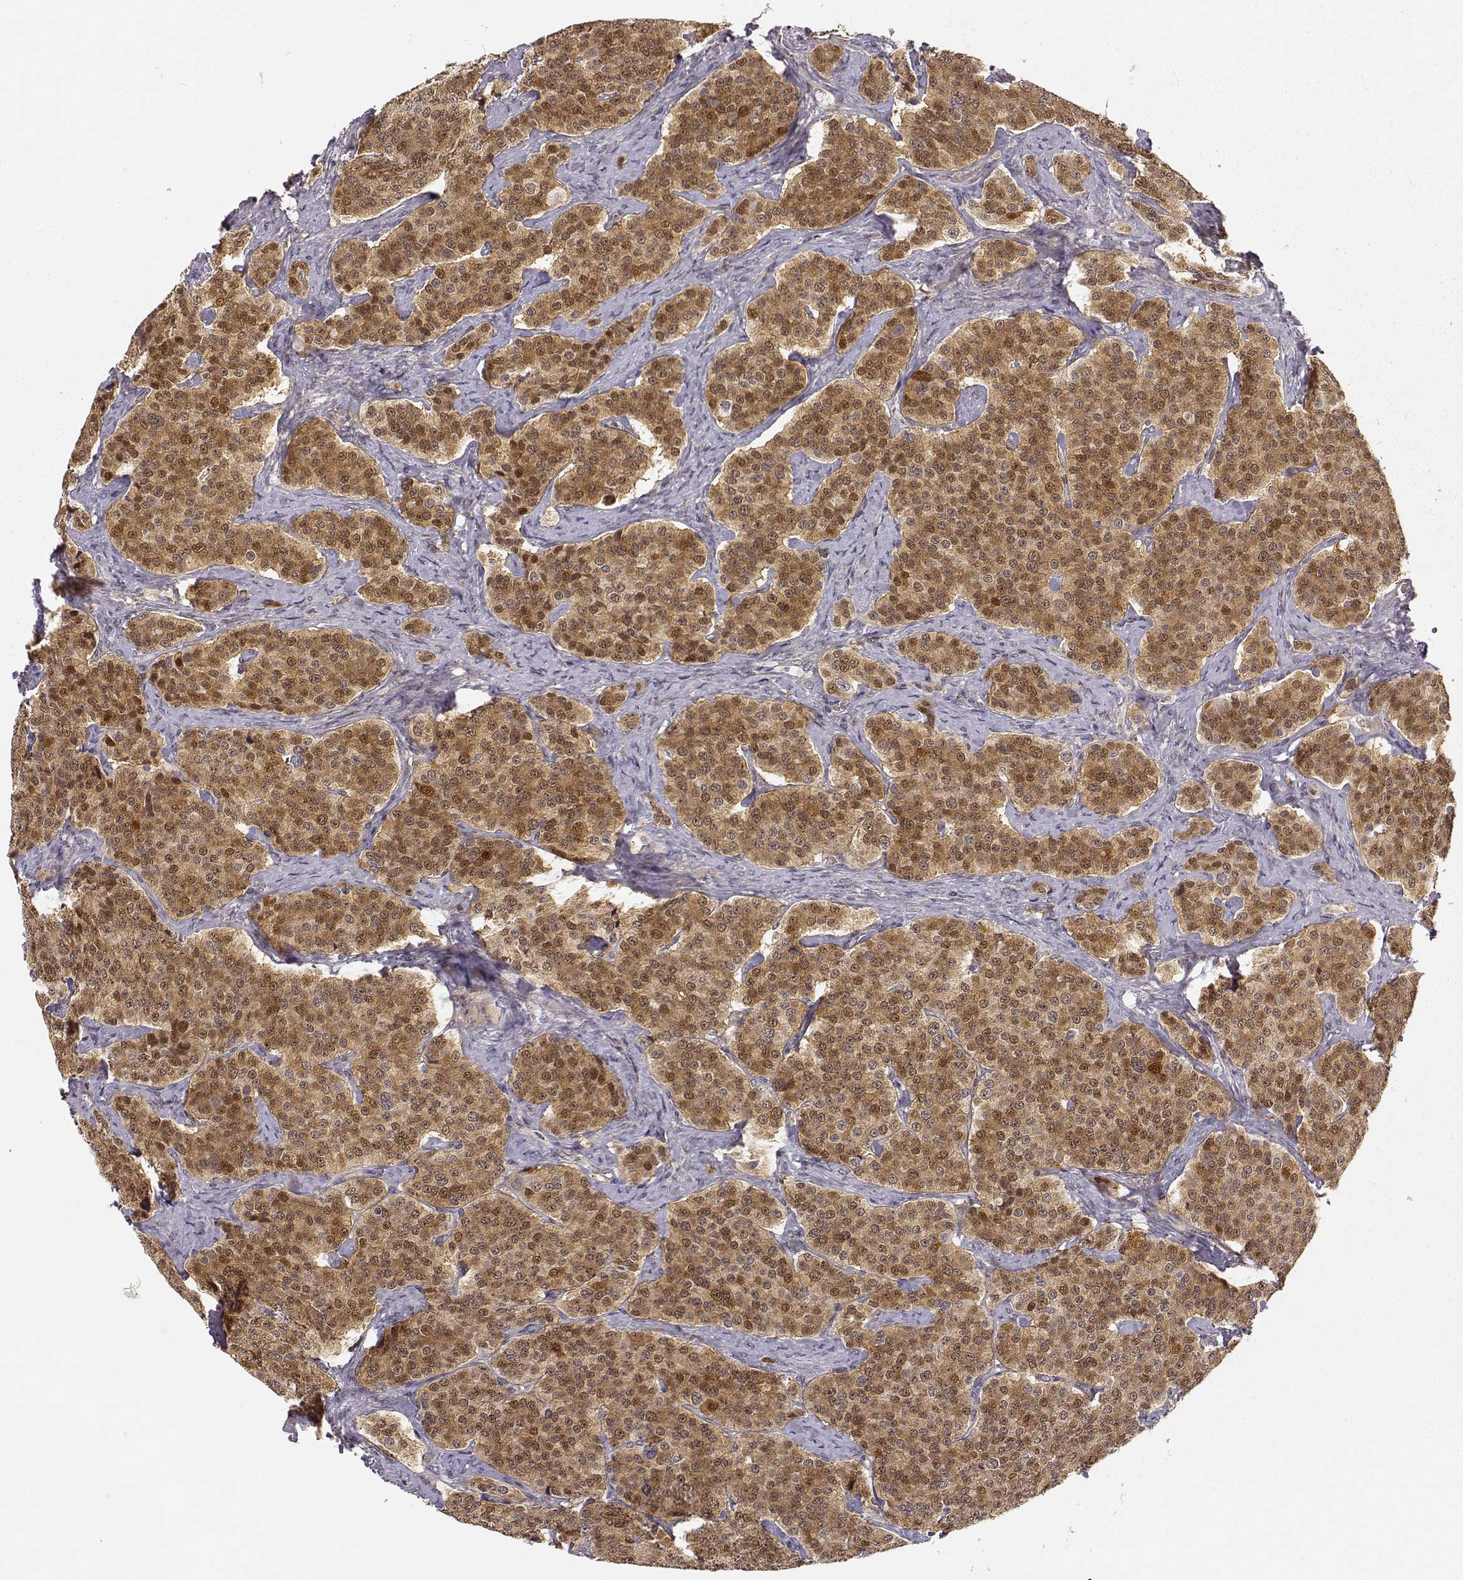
{"staining": {"intensity": "moderate", "quantity": ">75%", "location": "cytoplasmic/membranous,nuclear"}, "tissue": "carcinoid", "cell_type": "Tumor cells", "image_type": "cancer", "snomed": [{"axis": "morphology", "description": "Carcinoid, malignant, NOS"}, {"axis": "topography", "description": "Small intestine"}], "caption": "Immunohistochemistry (IHC) staining of carcinoid, which exhibits medium levels of moderate cytoplasmic/membranous and nuclear expression in about >75% of tumor cells indicating moderate cytoplasmic/membranous and nuclear protein staining. The staining was performed using DAB (3,3'-diaminobenzidine) (brown) for protein detection and nuclei were counterstained in hematoxylin (blue).", "gene": "ERGIC2", "patient": {"sex": "female", "age": 58}}